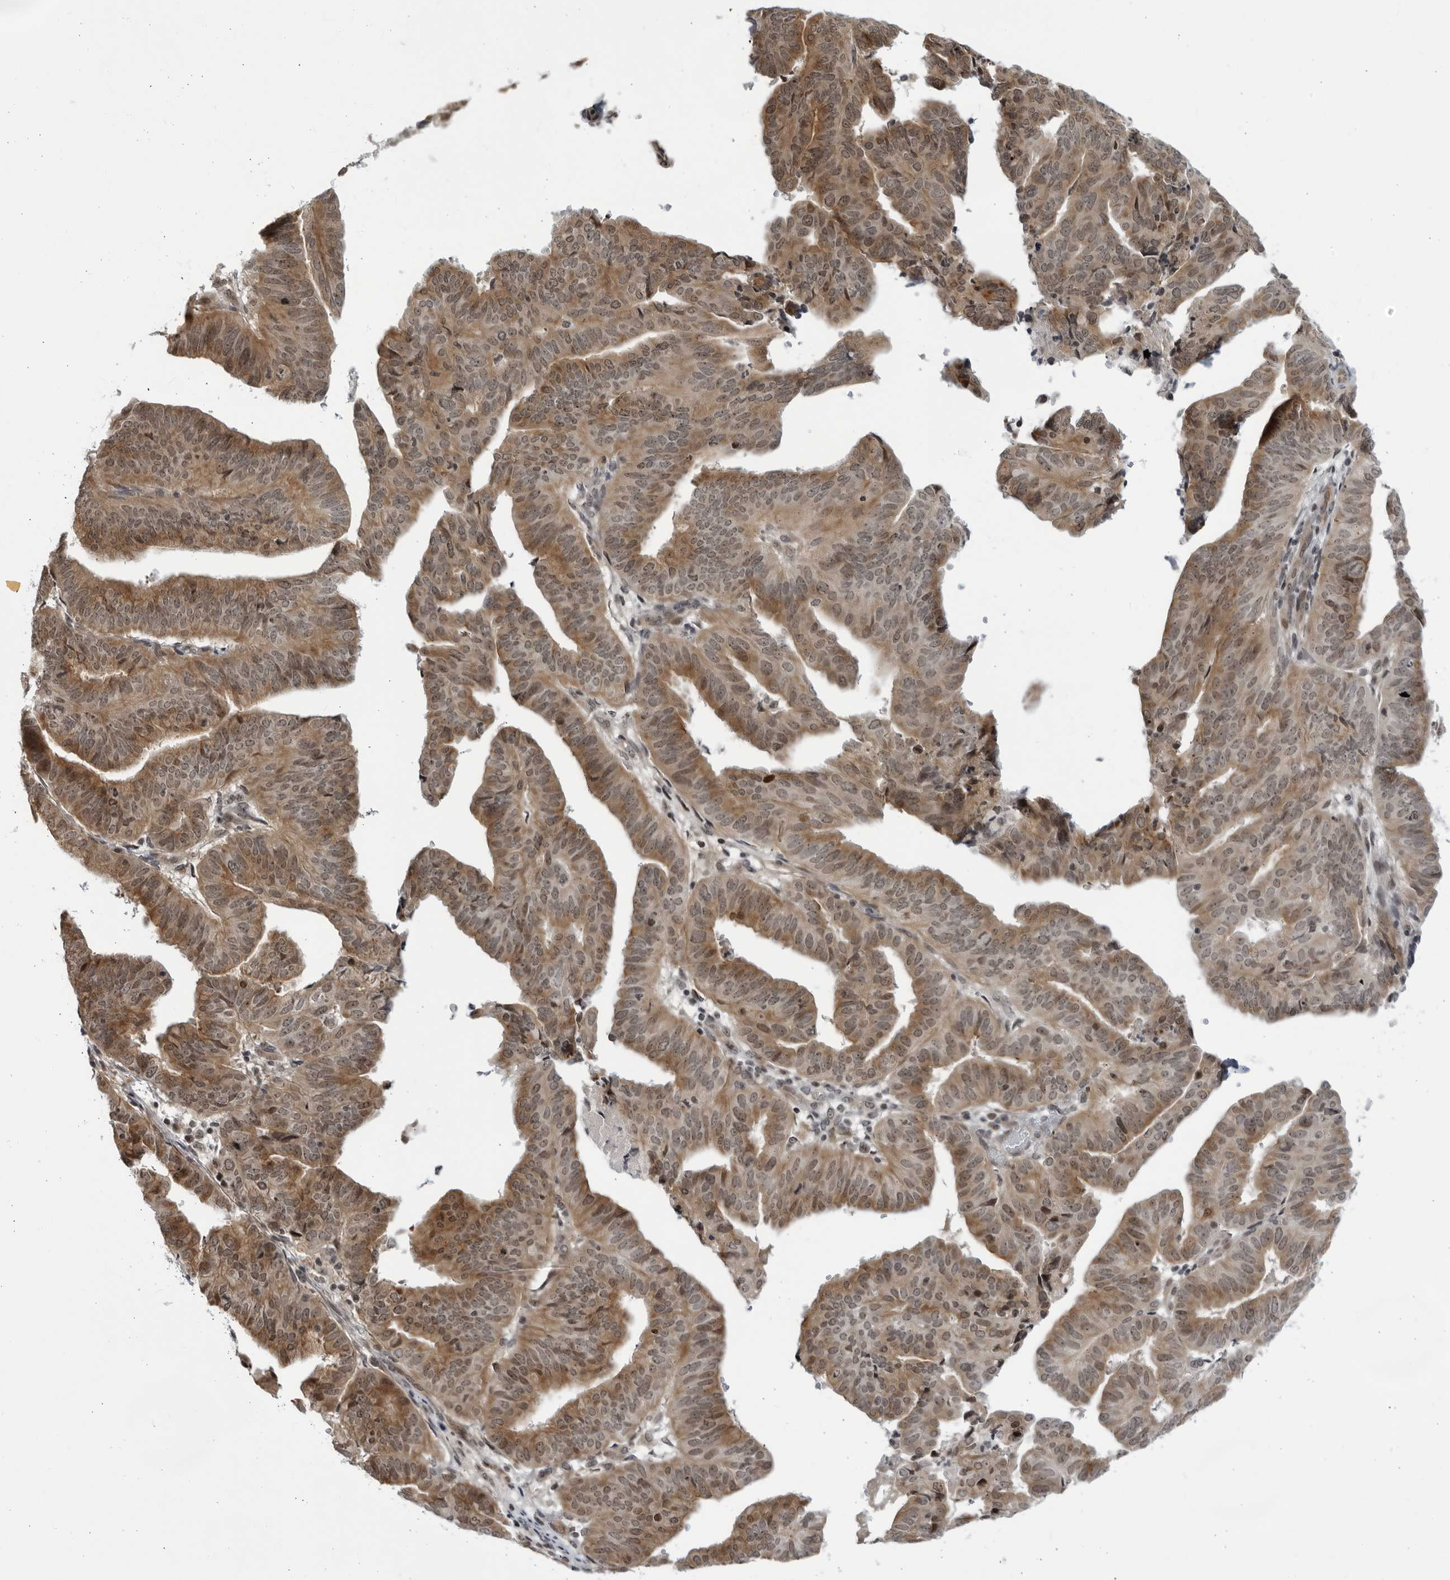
{"staining": {"intensity": "moderate", "quantity": ">75%", "location": "cytoplasmic/membranous,nuclear"}, "tissue": "endometrial cancer", "cell_type": "Tumor cells", "image_type": "cancer", "snomed": [{"axis": "morphology", "description": "Adenocarcinoma, NOS"}, {"axis": "topography", "description": "Uterus"}], "caption": "Immunohistochemical staining of adenocarcinoma (endometrial) displays medium levels of moderate cytoplasmic/membranous and nuclear protein expression in about >75% of tumor cells.", "gene": "ITGB3BP", "patient": {"sex": "female", "age": 77}}